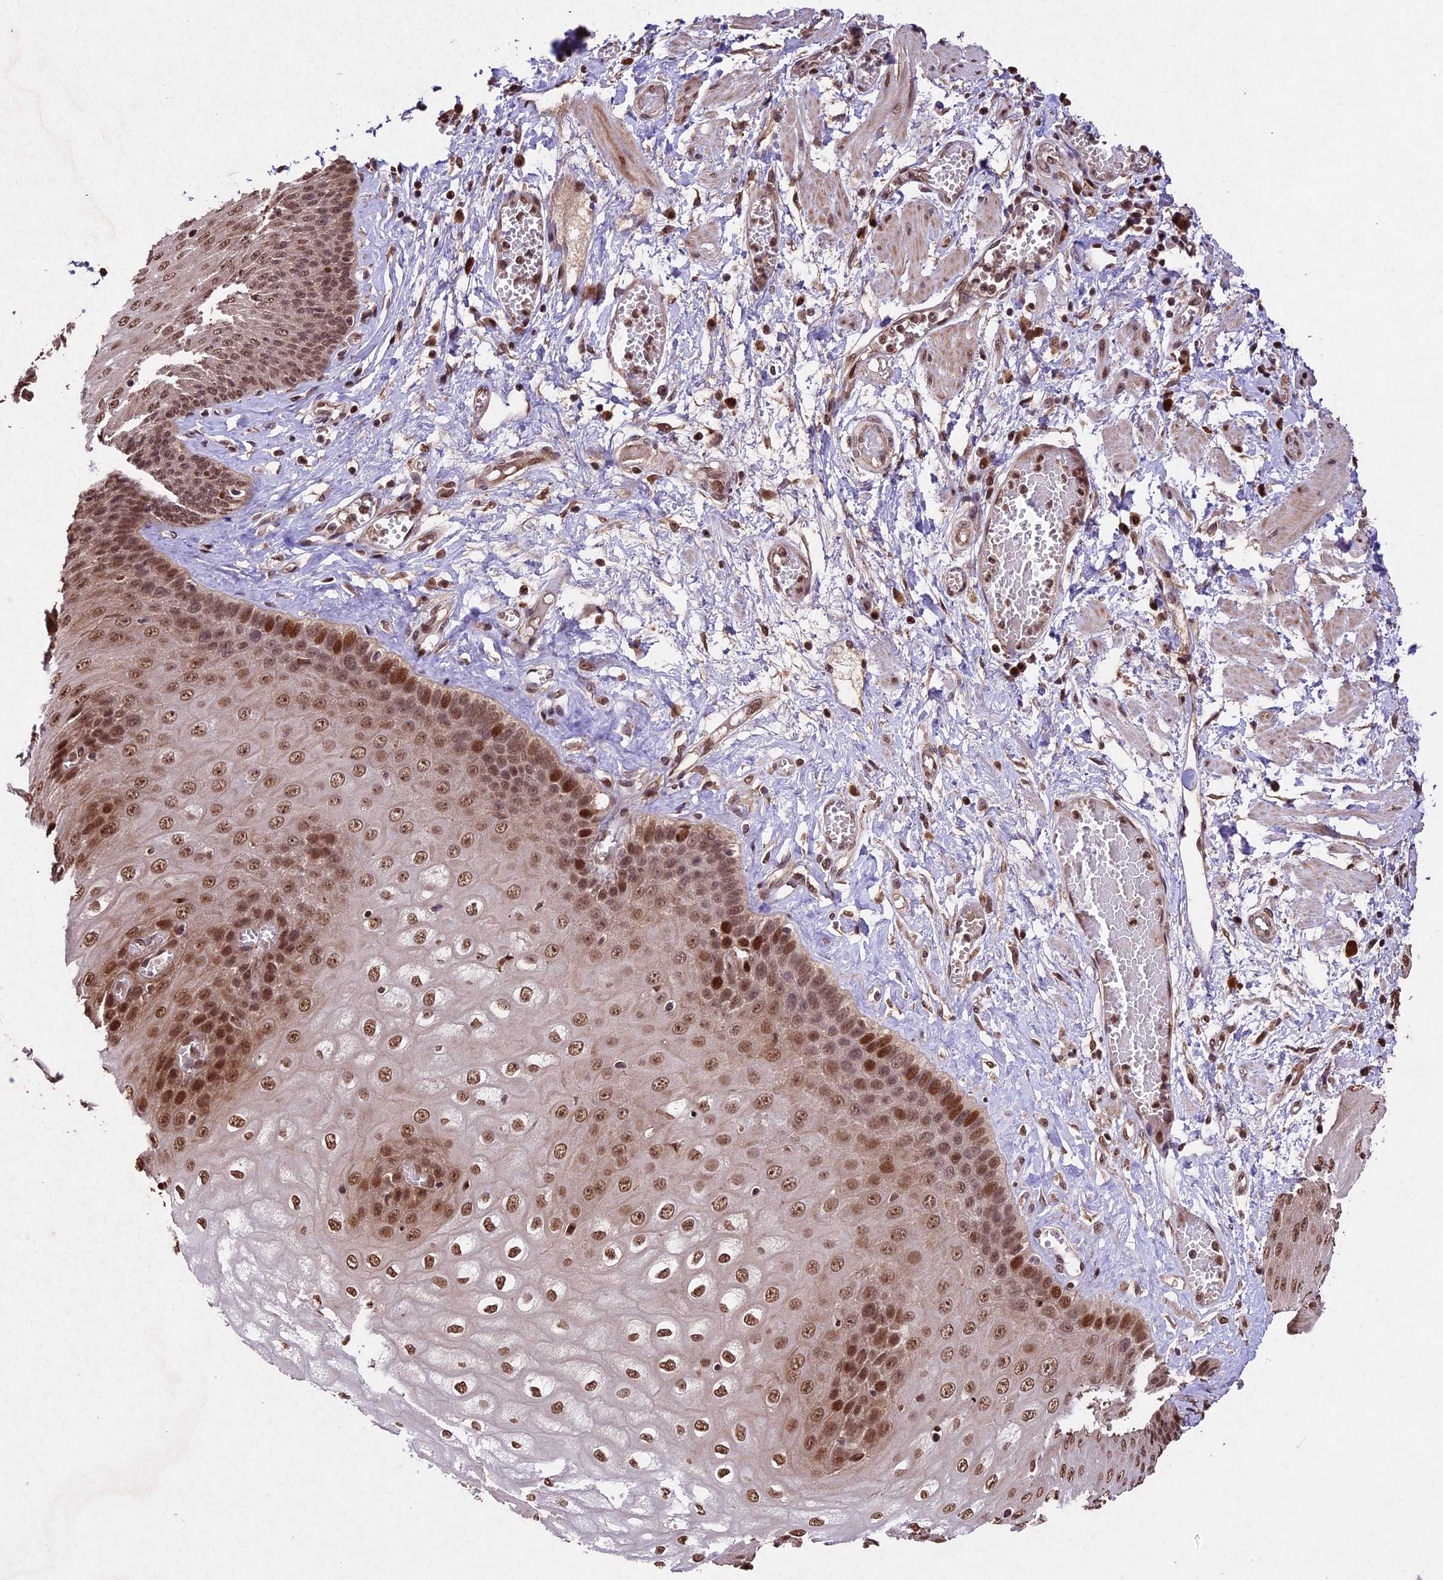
{"staining": {"intensity": "moderate", "quantity": ">75%", "location": "nuclear"}, "tissue": "esophagus", "cell_type": "Squamous epithelial cells", "image_type": "normal", "snomed": [{"axis": "morphology", "description": "Normal tissue, NOS"}, {"axis": "topography", "description": "Esophagus"}], "caption": "Immunohistochemistry histopathology image of benign human esophagus stained for a protein (brown), which shows medium levels of moderate nuclear expression in about >75% of squamous epithelial cells.", "gene": "CDKN2AIP", "patient": {"sex": "male", "age": 60}}